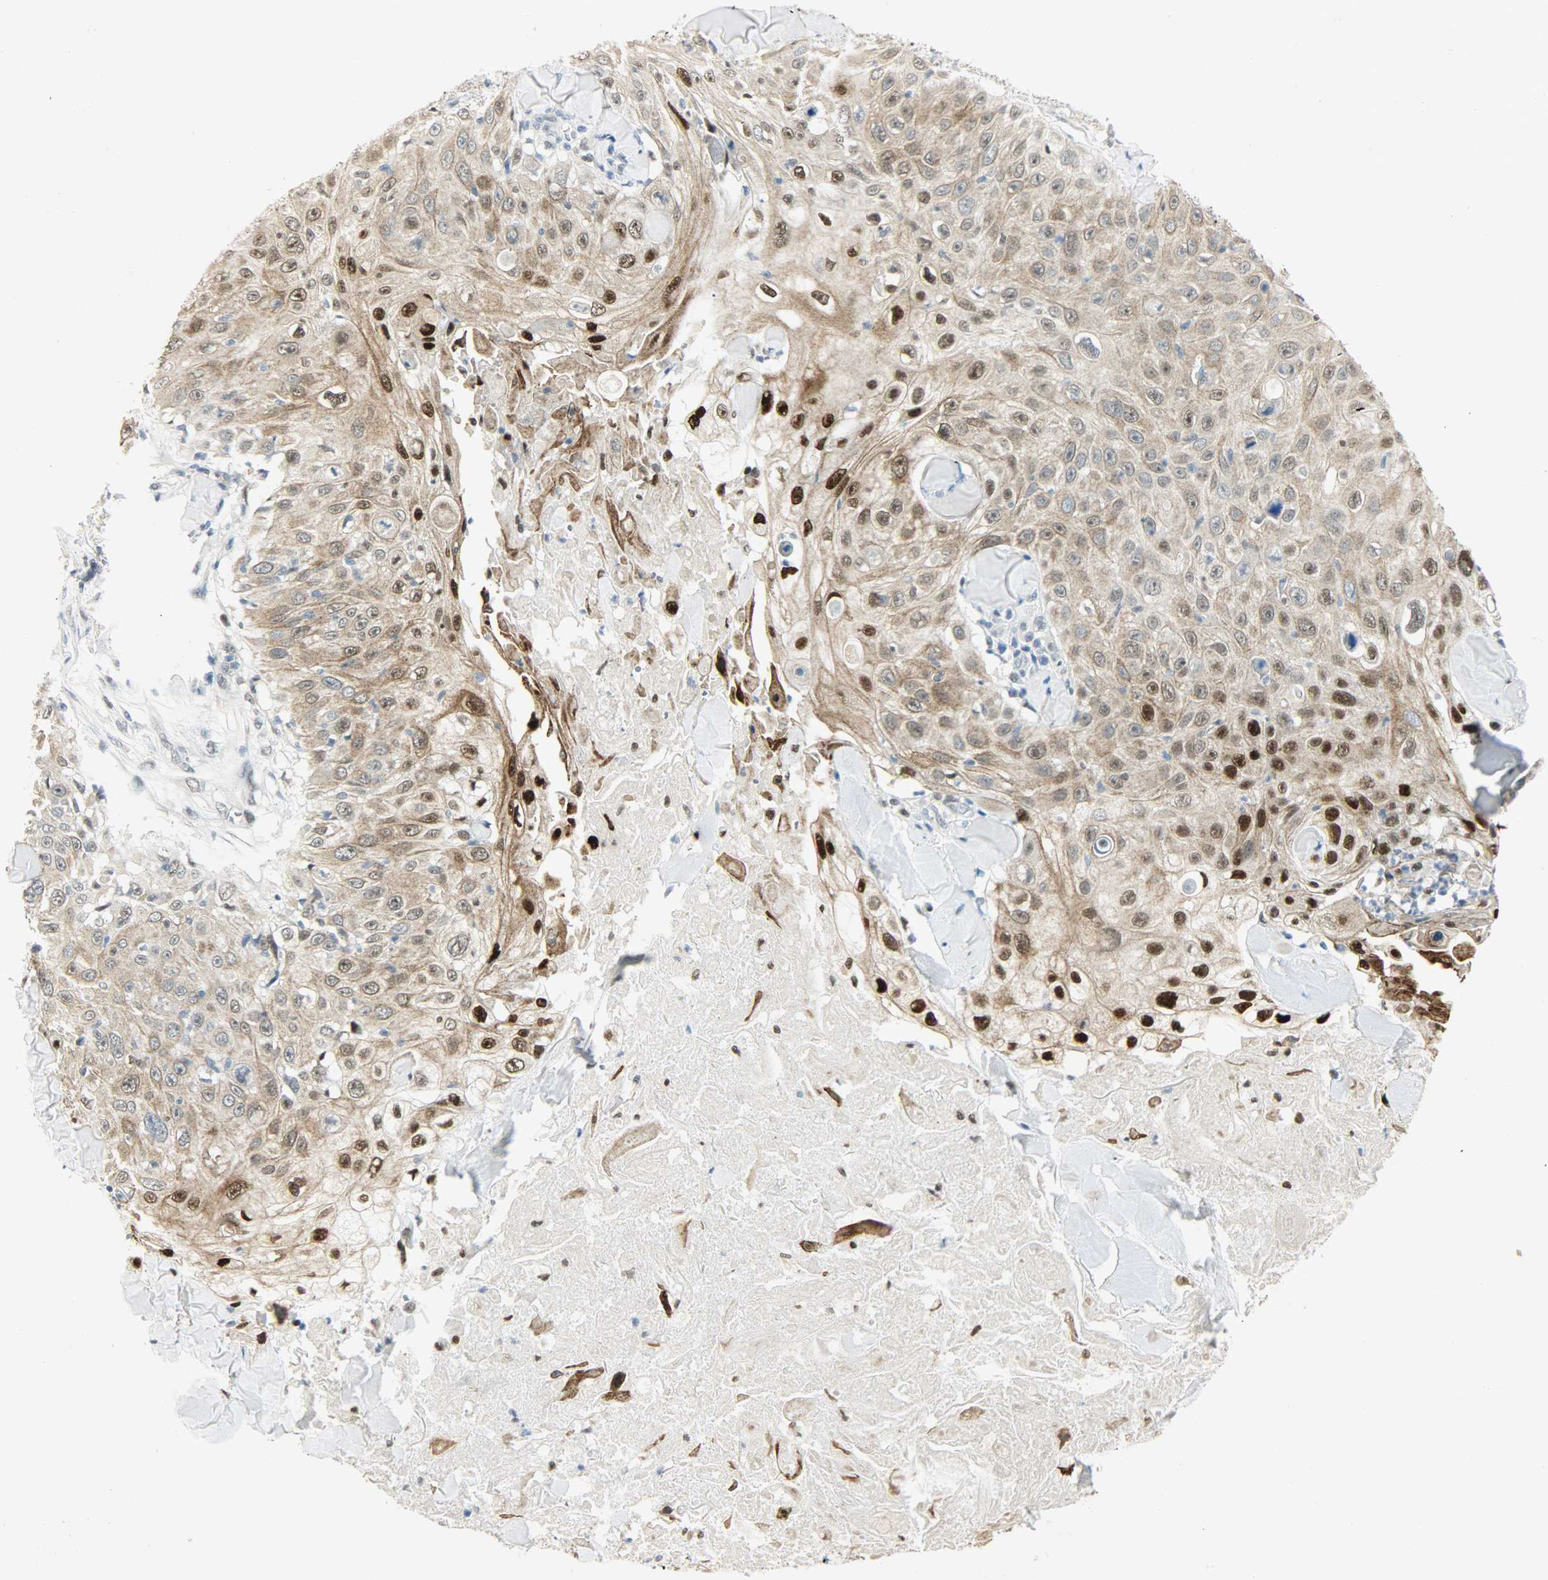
{"staining": {"intensity": "strong", "quantity": ">75%", "location": "cytoplasmic/membranous,nuclear"}, "tissue": "skin cancer", "cell_type": "Tumor cells", "image_type": "cancer", "snomed": [{"axis": "morphology", "description": "Squamous cell carcinoma, NOS"}, {"axis": "topography", "description": "Skin"}], "caption": "Protein staining displays strong cytoplasmic/membranous and nuclear staining in about >75% of tumor cells in squamous cell carcinoma (skin).", "gene": "PPARG", "patient": {"sex": "male", "age": 86}}